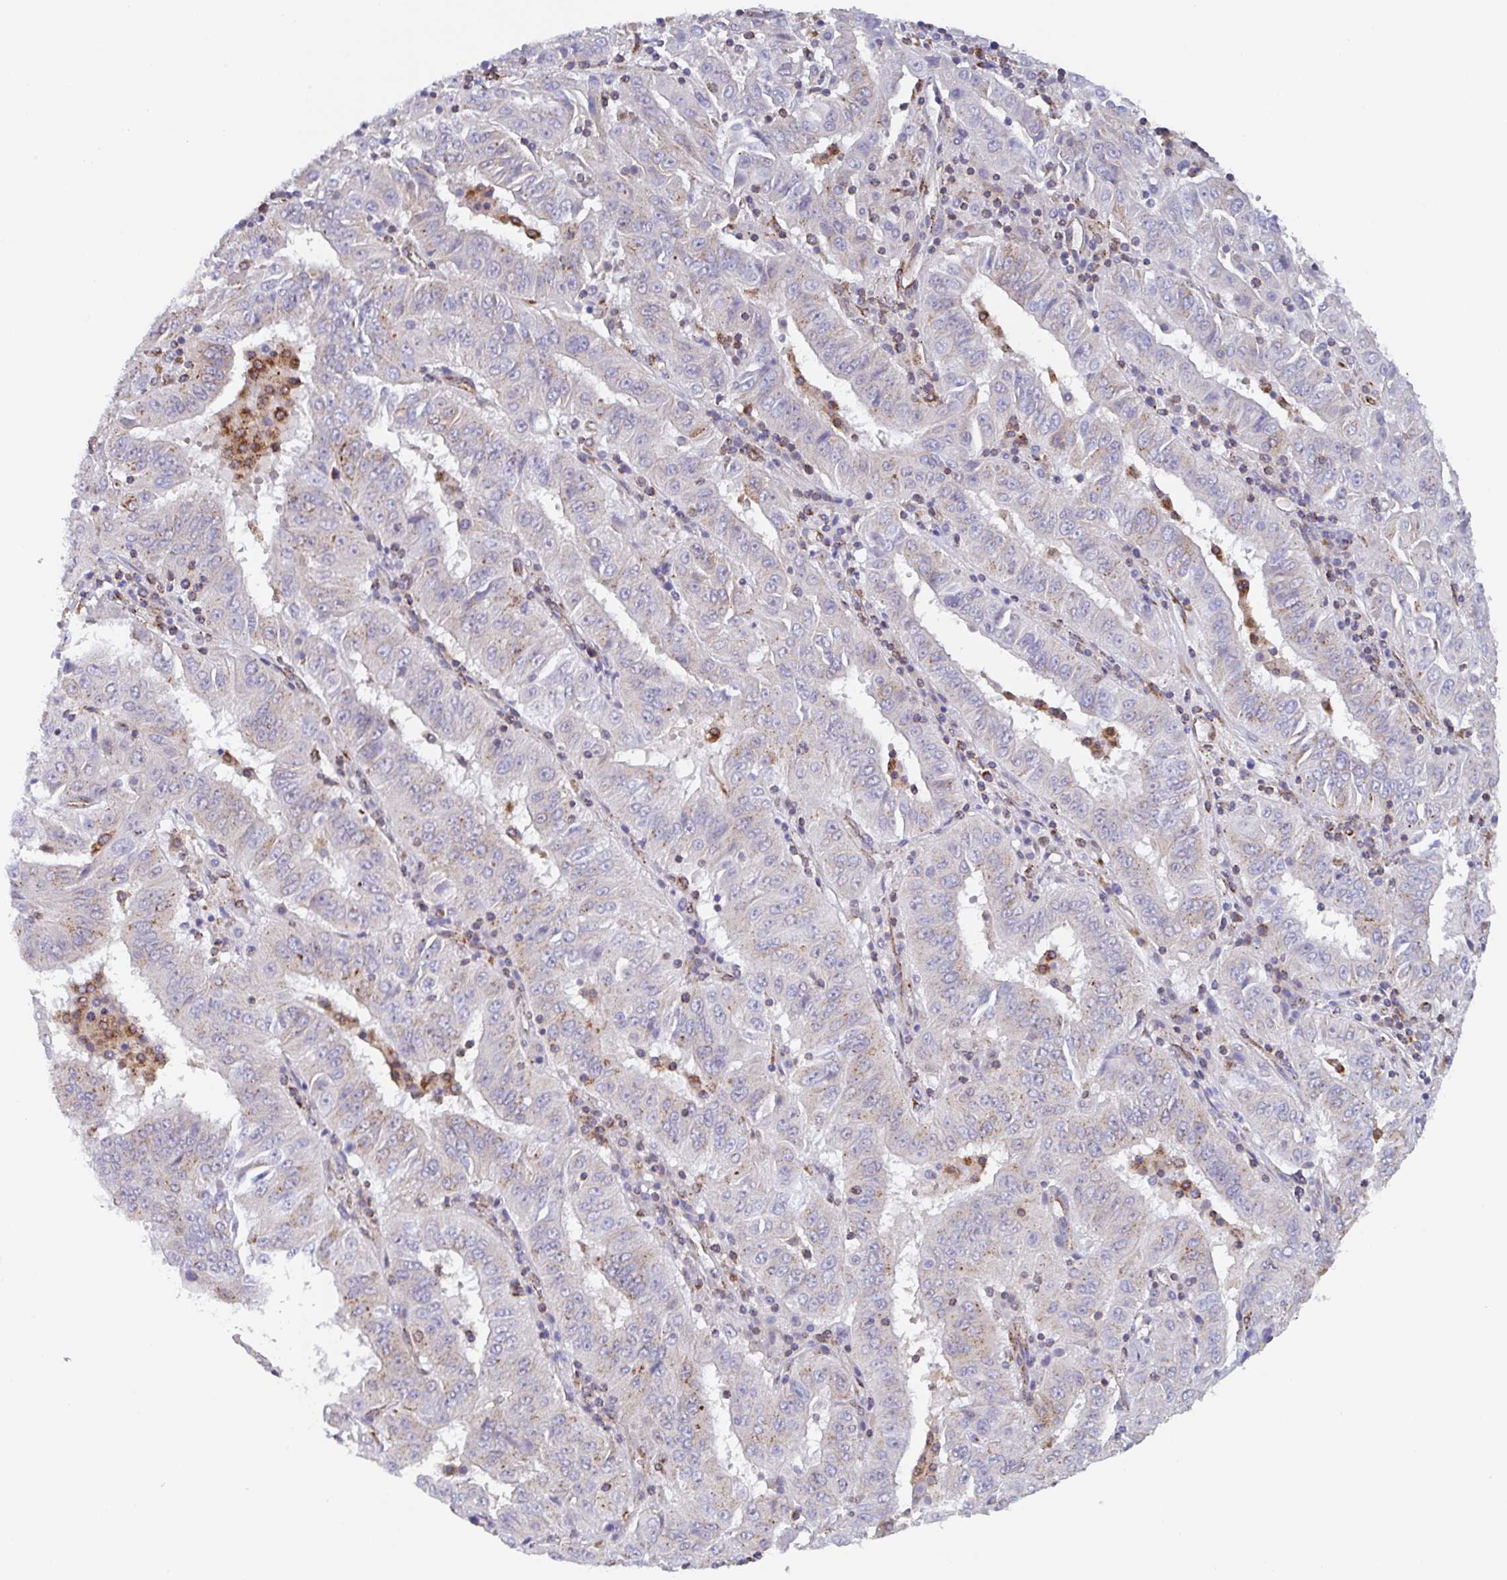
{"staining": {"intensity": "moderate", "quantity": "25%-75%", "location": "cytoplasmic/membranous"}, "tissue": "pancreatic cancer", "cell_type": "Tumor cells", "image_type": "cancer", "snomed": [{"axis": "morphology", "description": "Adenocarcinoma, NOS"}, {"axis": "topography", "description": "Pancreas"}], "caption": "Immunohistochemical staining of adenocarcinoma (pancreatic) reveals medium levels of moderate cytoplasmic/membranous positivity in about 25%-75% of tumor cells.", "gene": "PROSER3", "patient": {"sex": "male", "age": 63}}